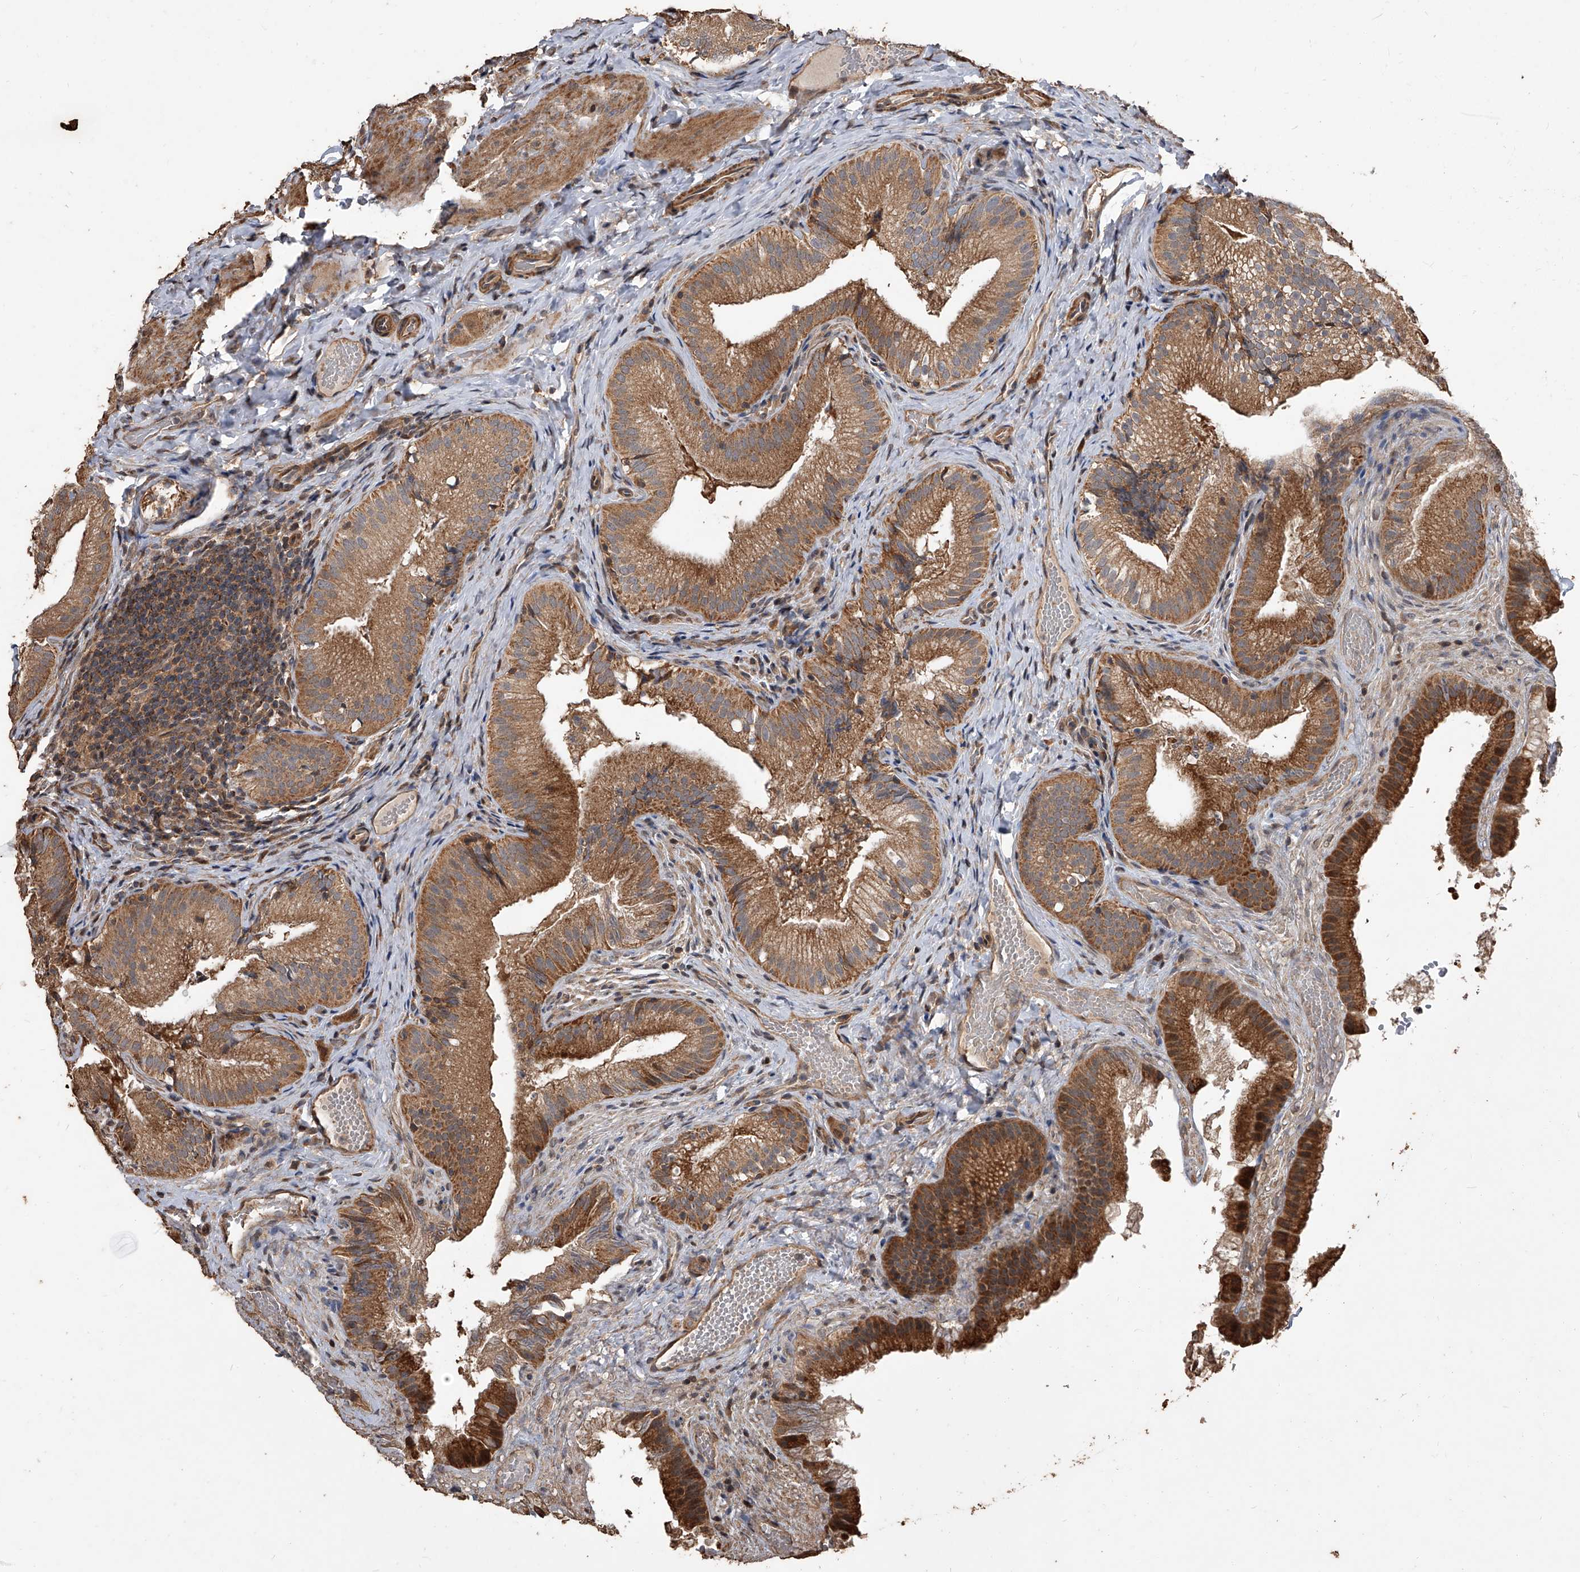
{"staining": {"intensity": "moderate", "quantity": ">75%", "location": "cytoplasmic/membranous"}, "tissue": "gallbladder", "cell_type": "Glandular cells", "image_type": "normal", "snomed": [{"axis": "morphology", "description": "Normal tissue, NOS"}, {"axis": "topography", "description": "Gallbladder"}], "caption": "A medium amount of moderate cytoplasmic/membranous positivity is present in approximately >75% of glandular cells in benign gallbladder.", "gene": "LTV1", "patient": {"sex": "female", "age": 30}}